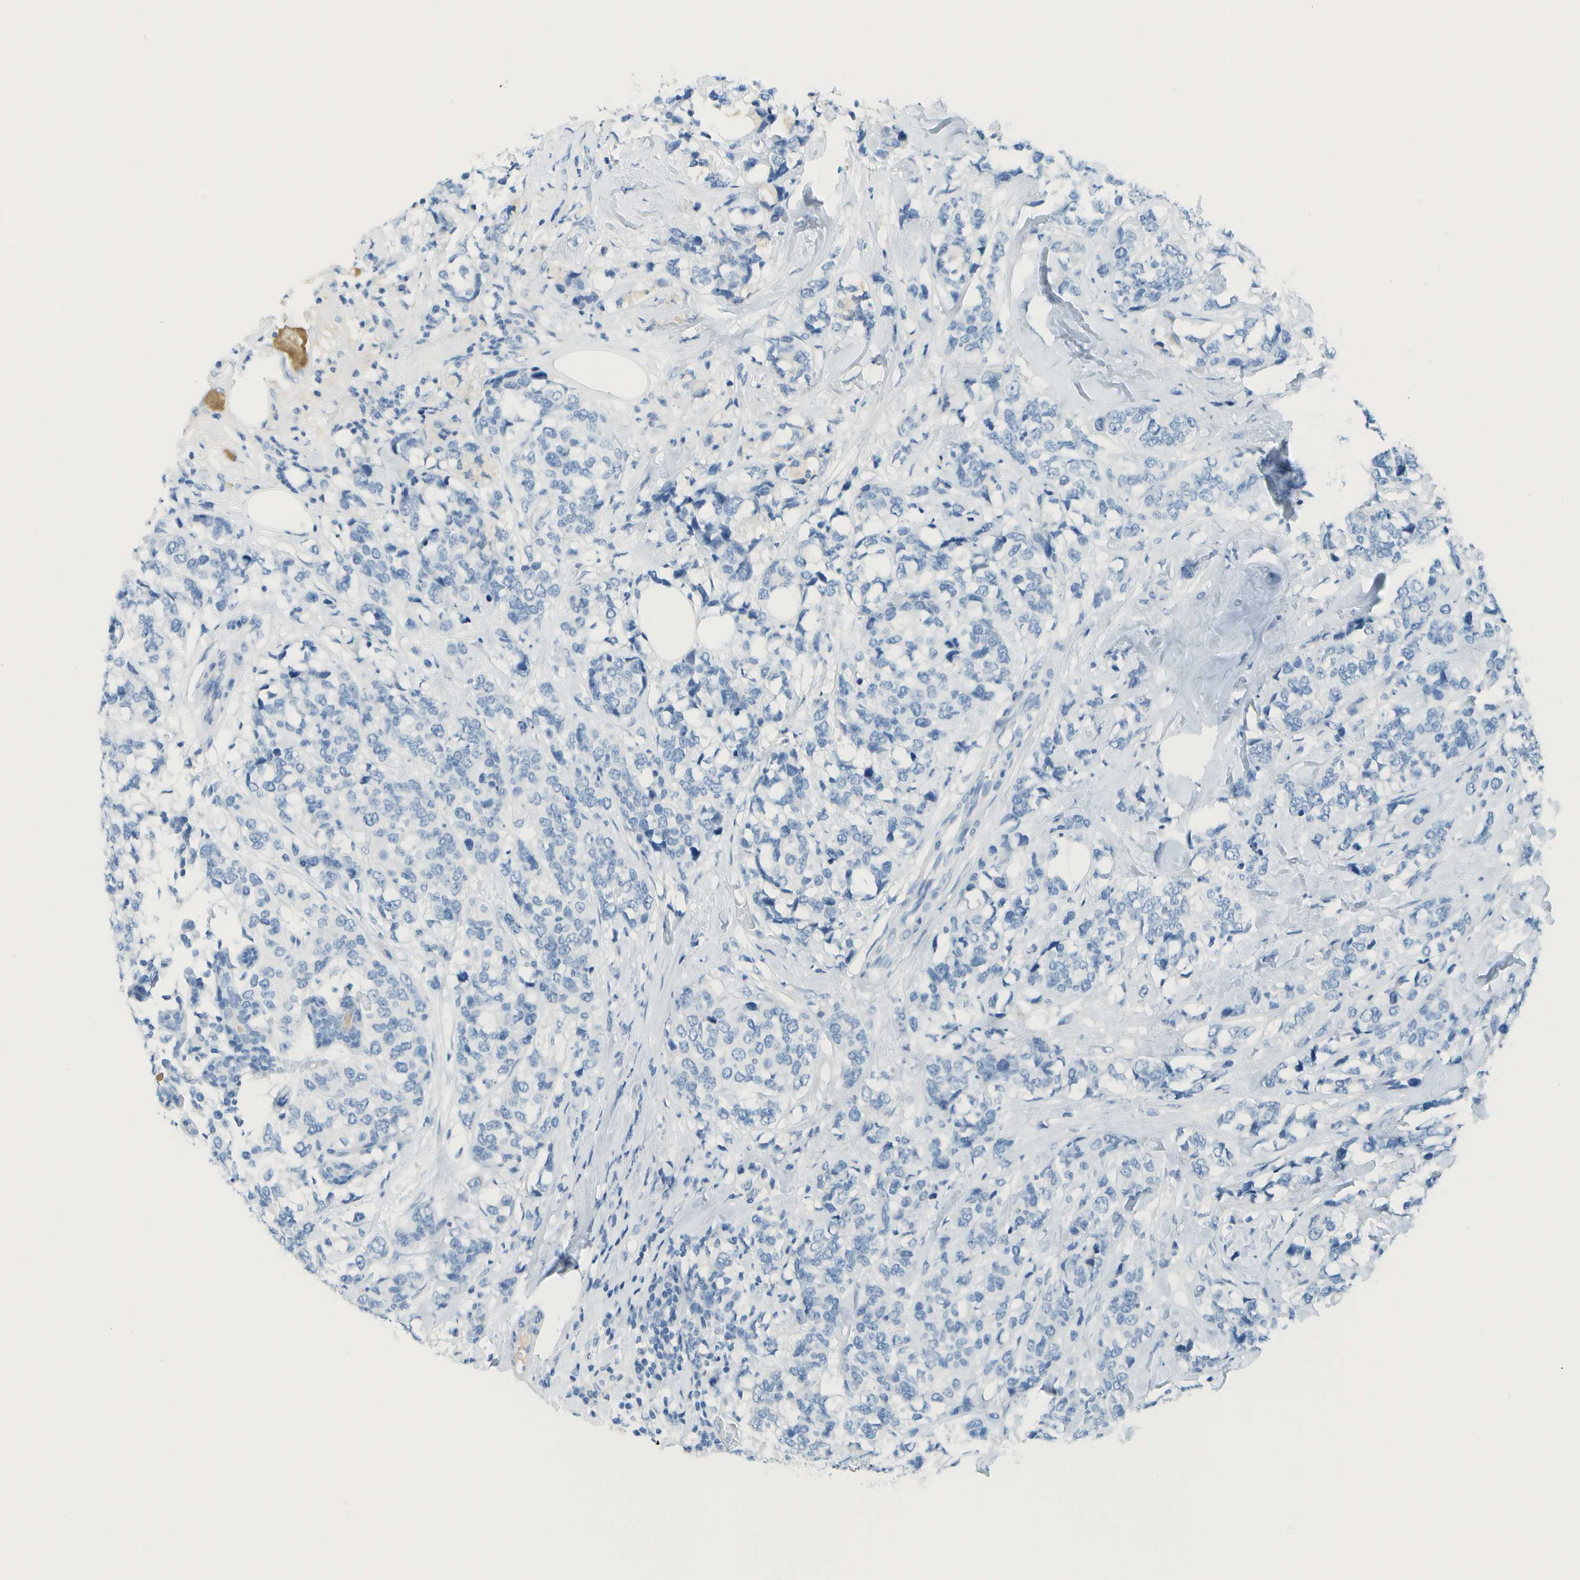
{"staining": {"intensity": "negative", "quantity": "none", "location": "none"}, "tissue": "breast cancer", "cell_type": "Tumor cells", "image_type": "cancer", "snomed": [{"axis": "morphology", "description": "Lobular carcinoma"}, {"axis": "topography", "description": "Breast"}], "caption": "The IHC image has no significant positivity in tumor cells of breast lobular carcinoma tissue.", "gene": "C1S", "patient": {"sex": "female", "age": 59}}